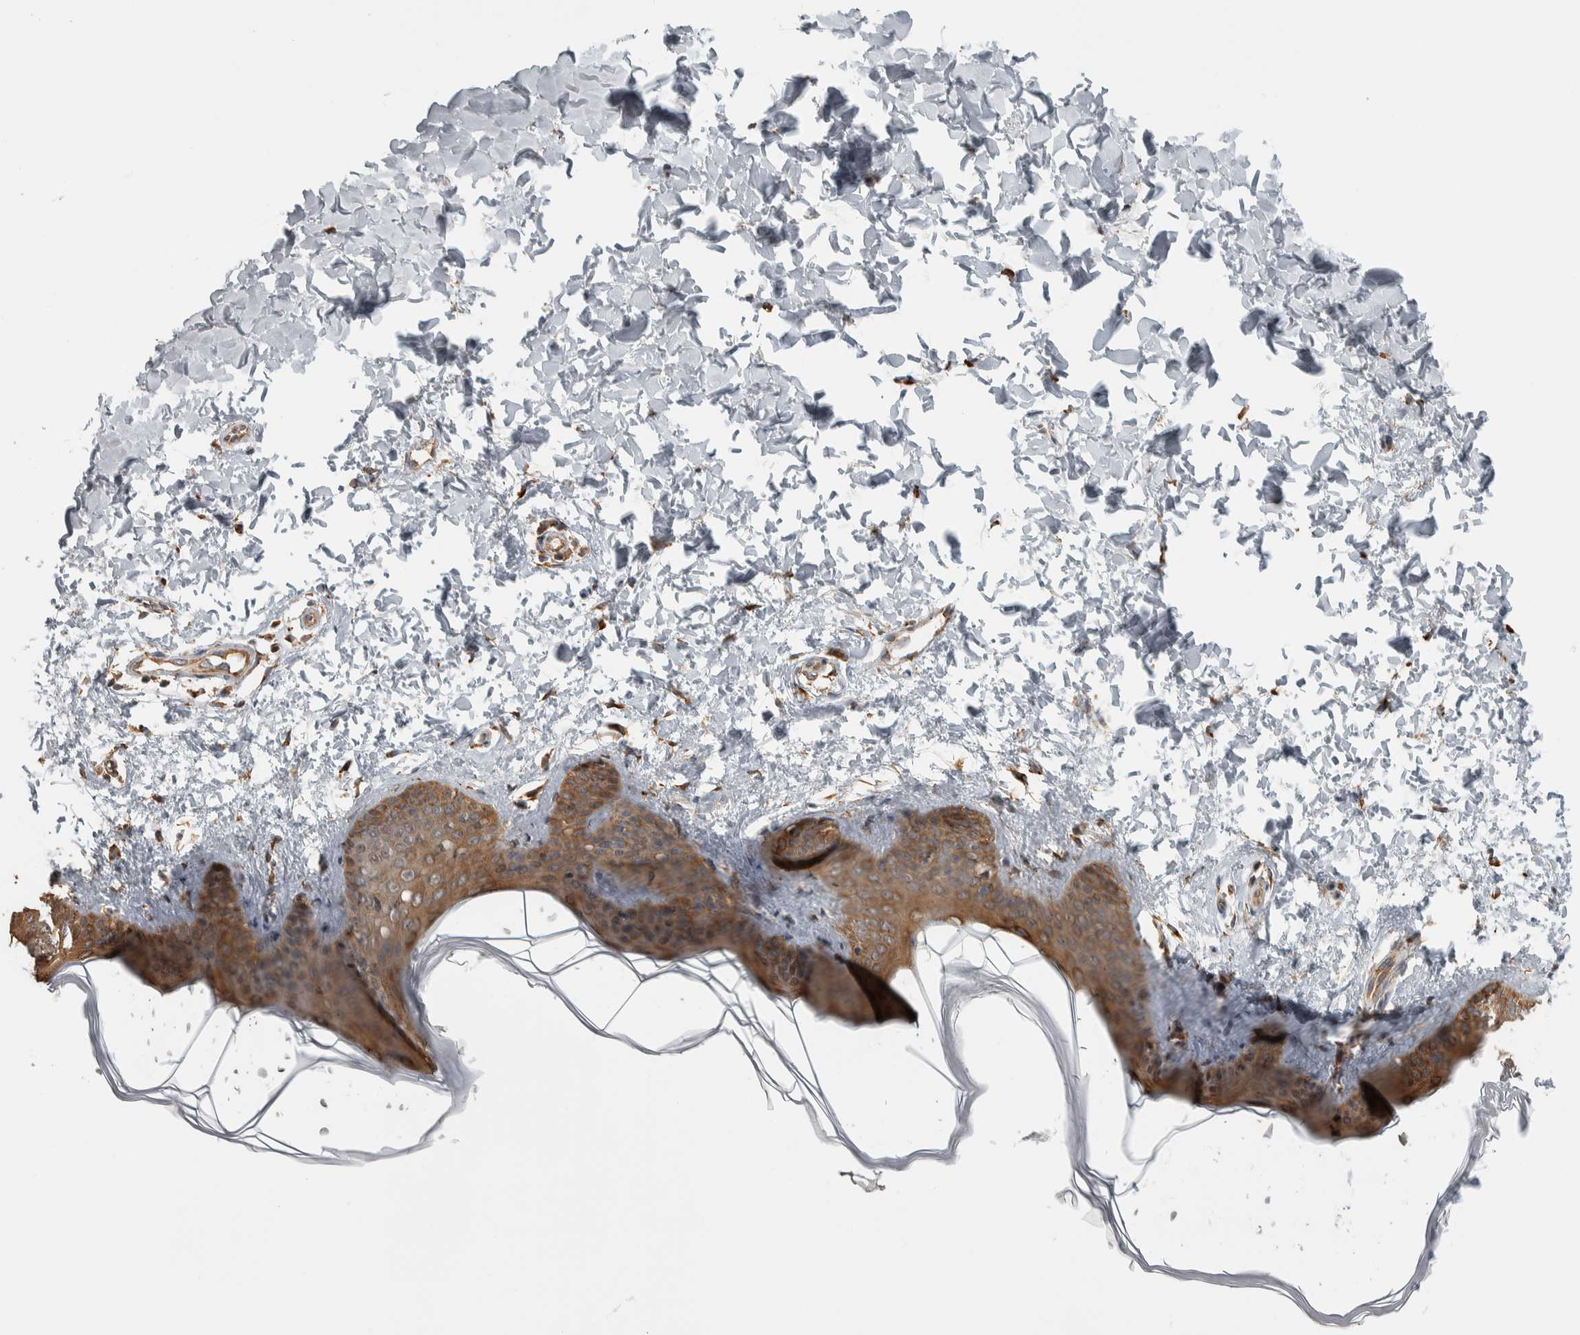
{"staining": {"intensity": "strong", "quantity": ">75%", "location": "cytoplasmic/membranous"}, "tissue": "skin", "cell_type": "Fibroblasts", "image_type": "normal", "snomed": [{"axis": "morphology", "description": "Normal tissue, NOS"}, {"axis": "topography", "description": "Skin"}], "caption": "DAB (3,3'-diaminobenzidine) immunohistochemical staining of benign human skin demonstrates strong cytoplasmic/membranous protein positivity in about >75% of fibroblasts.", "gene": "EIF3H", "patient": {"sex": "female", "age": 17}}